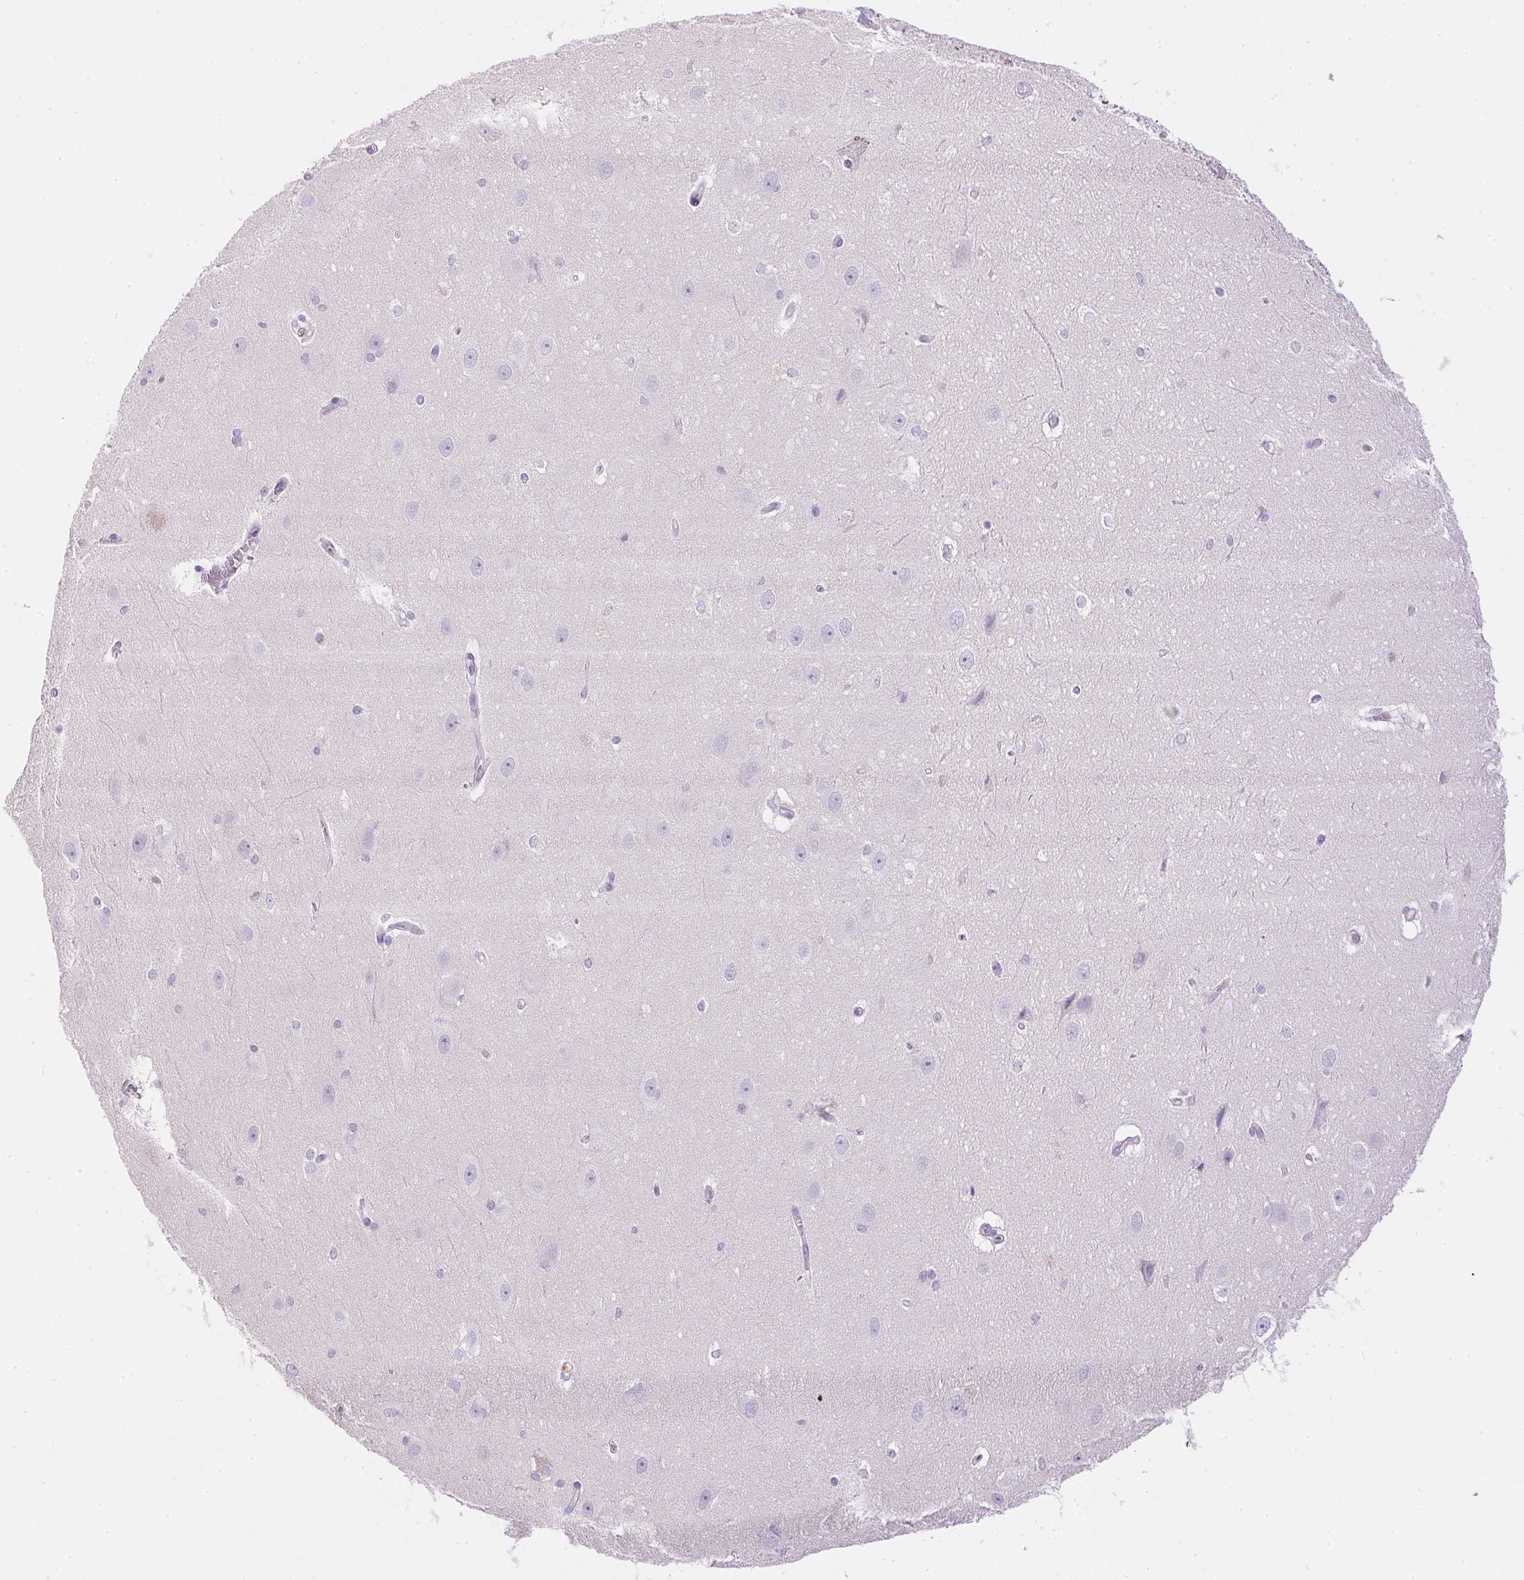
{"staining": {"intensity": "negative", "quantity": "none", "location": "none"}, "tissue": "hippocampus", "cell_type": "Glial cells", "image_type": "normal", "snomed": [{"axis": "morphology", "description": "Normal tissue, NOS"}, {"axis": "topography", "description": "Cerebral cortex"}, {"axis": "topography", "description": "Hippocampus"}], "caption": "This photomicrograph is of benign hippocampus stained with immunohistochemistry (IHC) to label a protein in brown with the nuclei are counter-stained blue. There is no staining in glial cells.", "gene": "ATP6V1G3", "patient": {"sex": "female", "age": 19}}